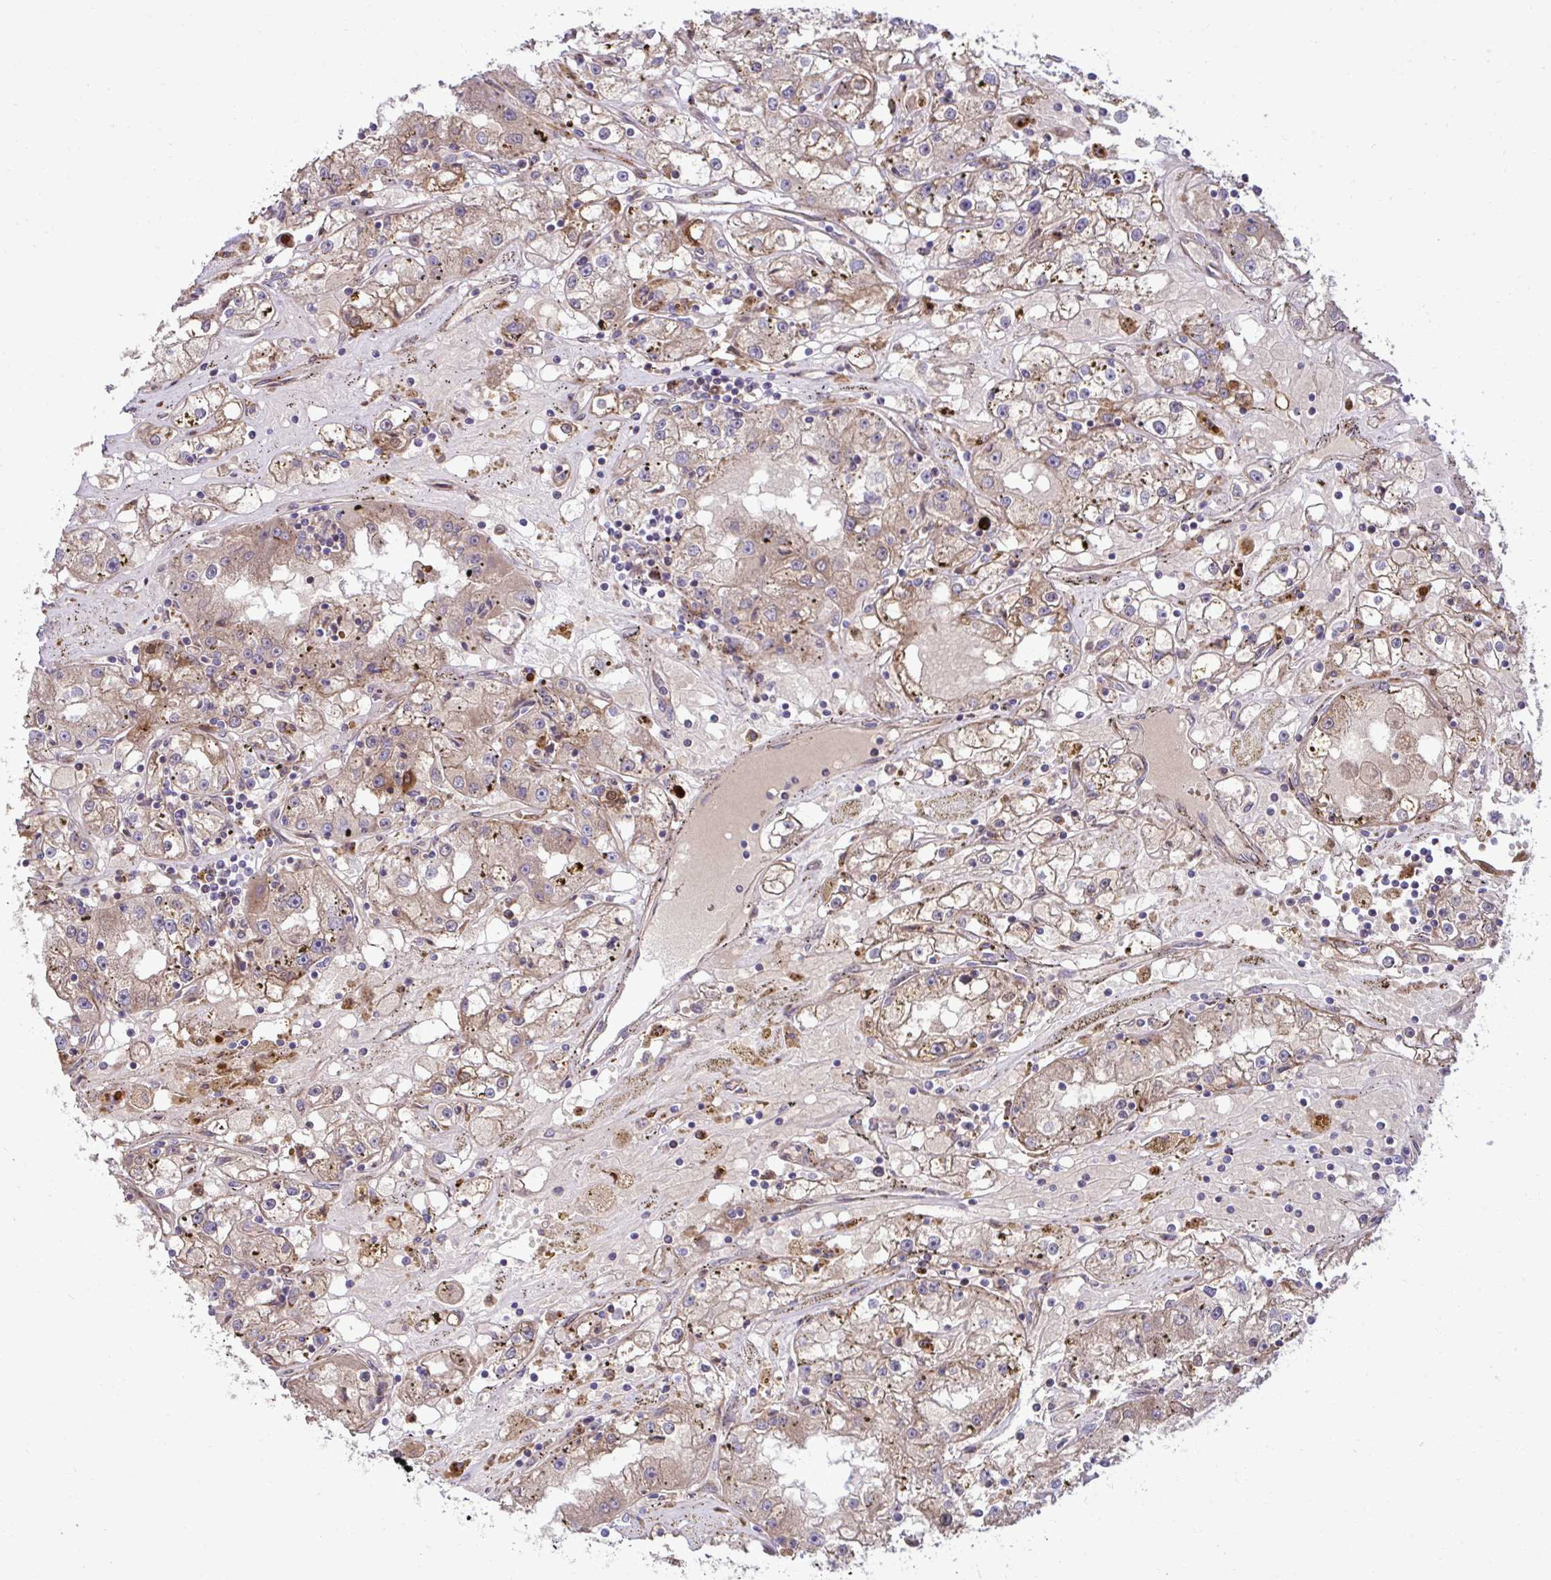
{"staining": {"intensity": "weak", "quantity": ">75%", "location": "cytoplasmic/membranous"}, "tissue": "renal cancer", "cell_type": "Tumor cells", "image_type": "cancer", "snomed": [{"axis": "morphology", "description": "Adenocarcinoma, NOS"}, {"axis": "topography", "description": "Kidney"}], "caption": "Tumor cells show low levels of weak cytoplasmic/membranous positivity in about >75% of cells in human renal cancer (adenocarcinoma).", "gene": "LIMS1", "patient": {"sex": "male", "age": 56}}